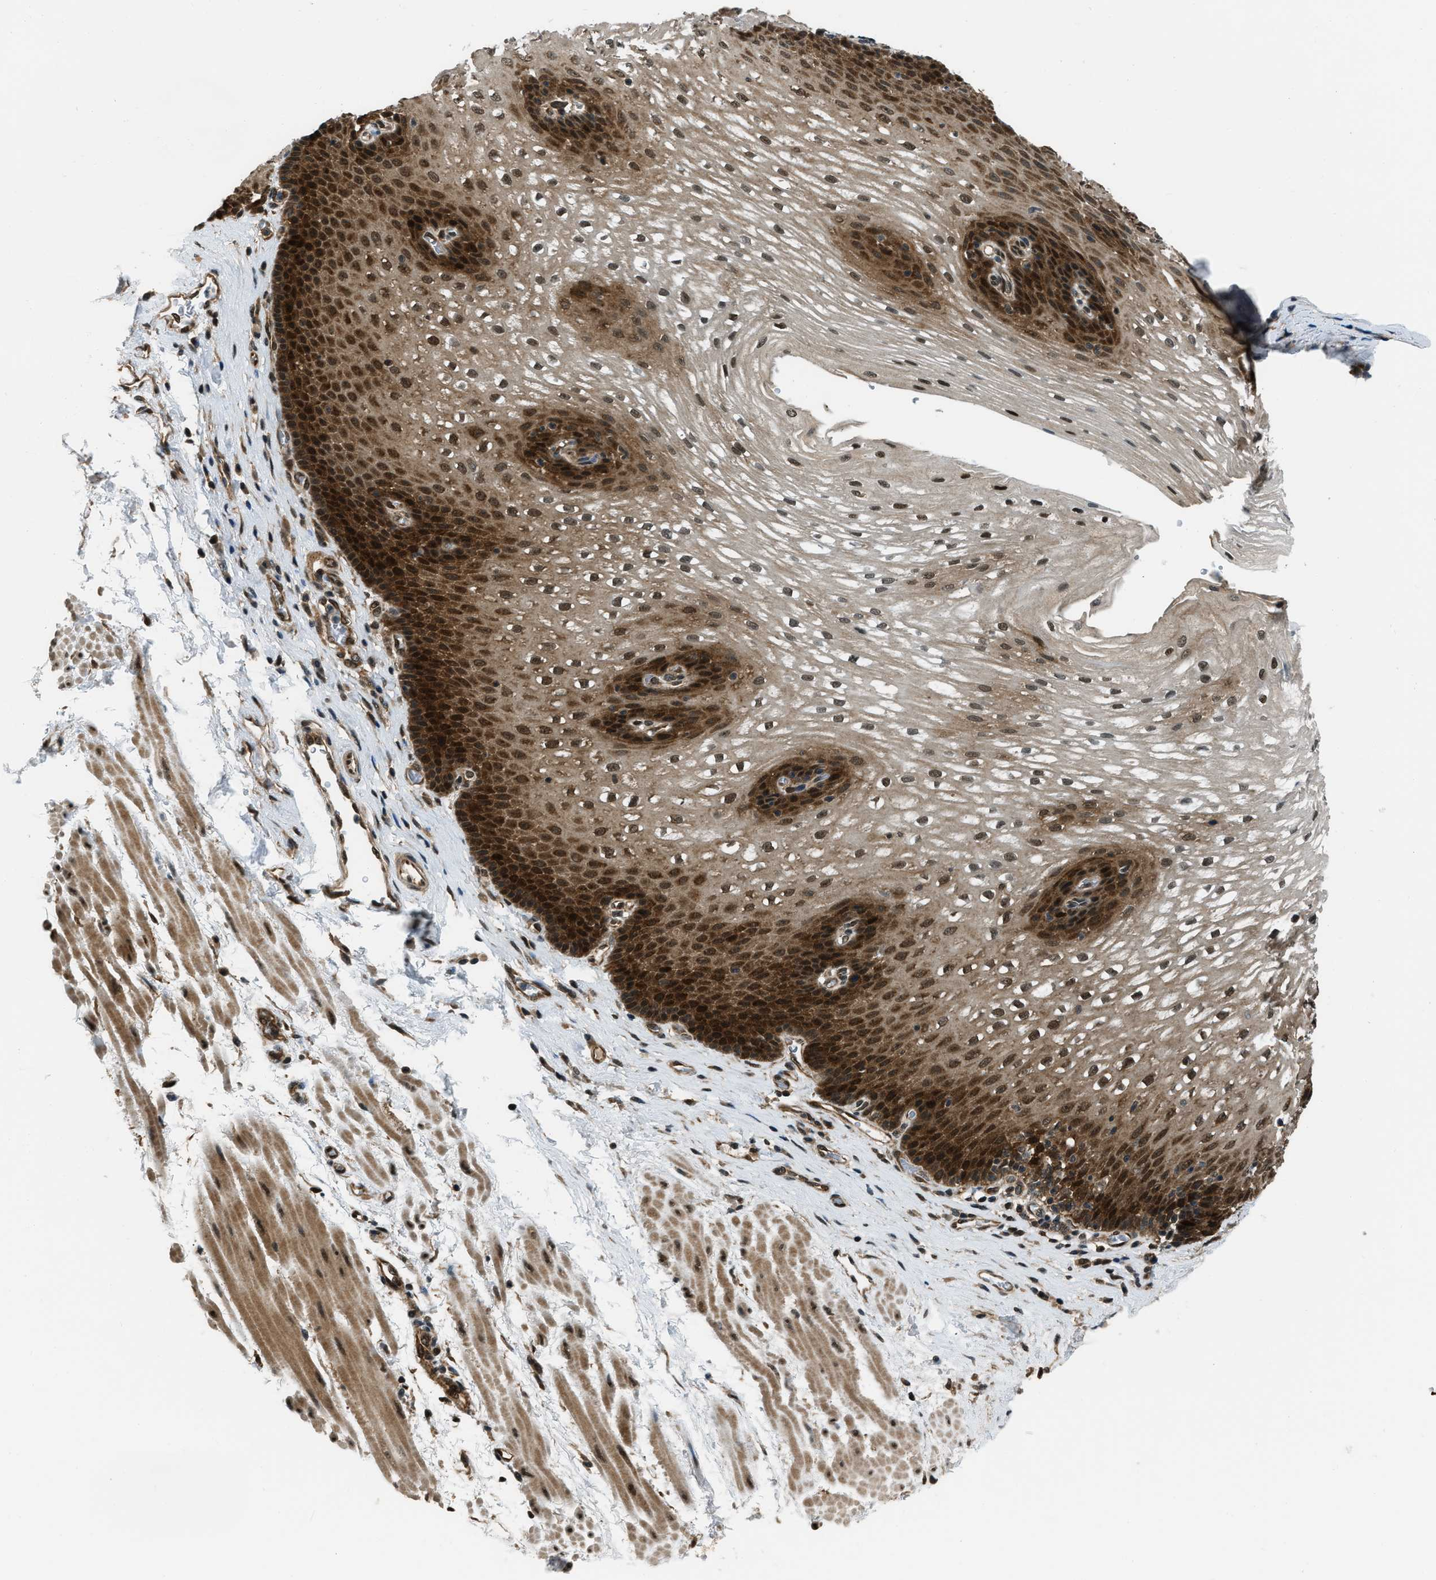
{"staining": {"intensity": "strong", "quantity": ">75%", "location": "cytoplasmic/membranous,nuclear"}, "tissue": "esophagus", "cell_type": "Squamous epithelial cells", "image_type": "normal", "snomed": [{"axis": "morphology", "description": "Normal tissue, NOS"}, {"axis": "topography", "description": "Esophagus"}], "caption": "Approximately >75% of squamous epithelial cells in benign human esophagus demonstrate strong cytoplasmic/membranous,nuclear protein staining as visualized by brown immunohistochemical staining.", "gene": "NUDCD3", "patient": {"sex": "male", "age": 48}}